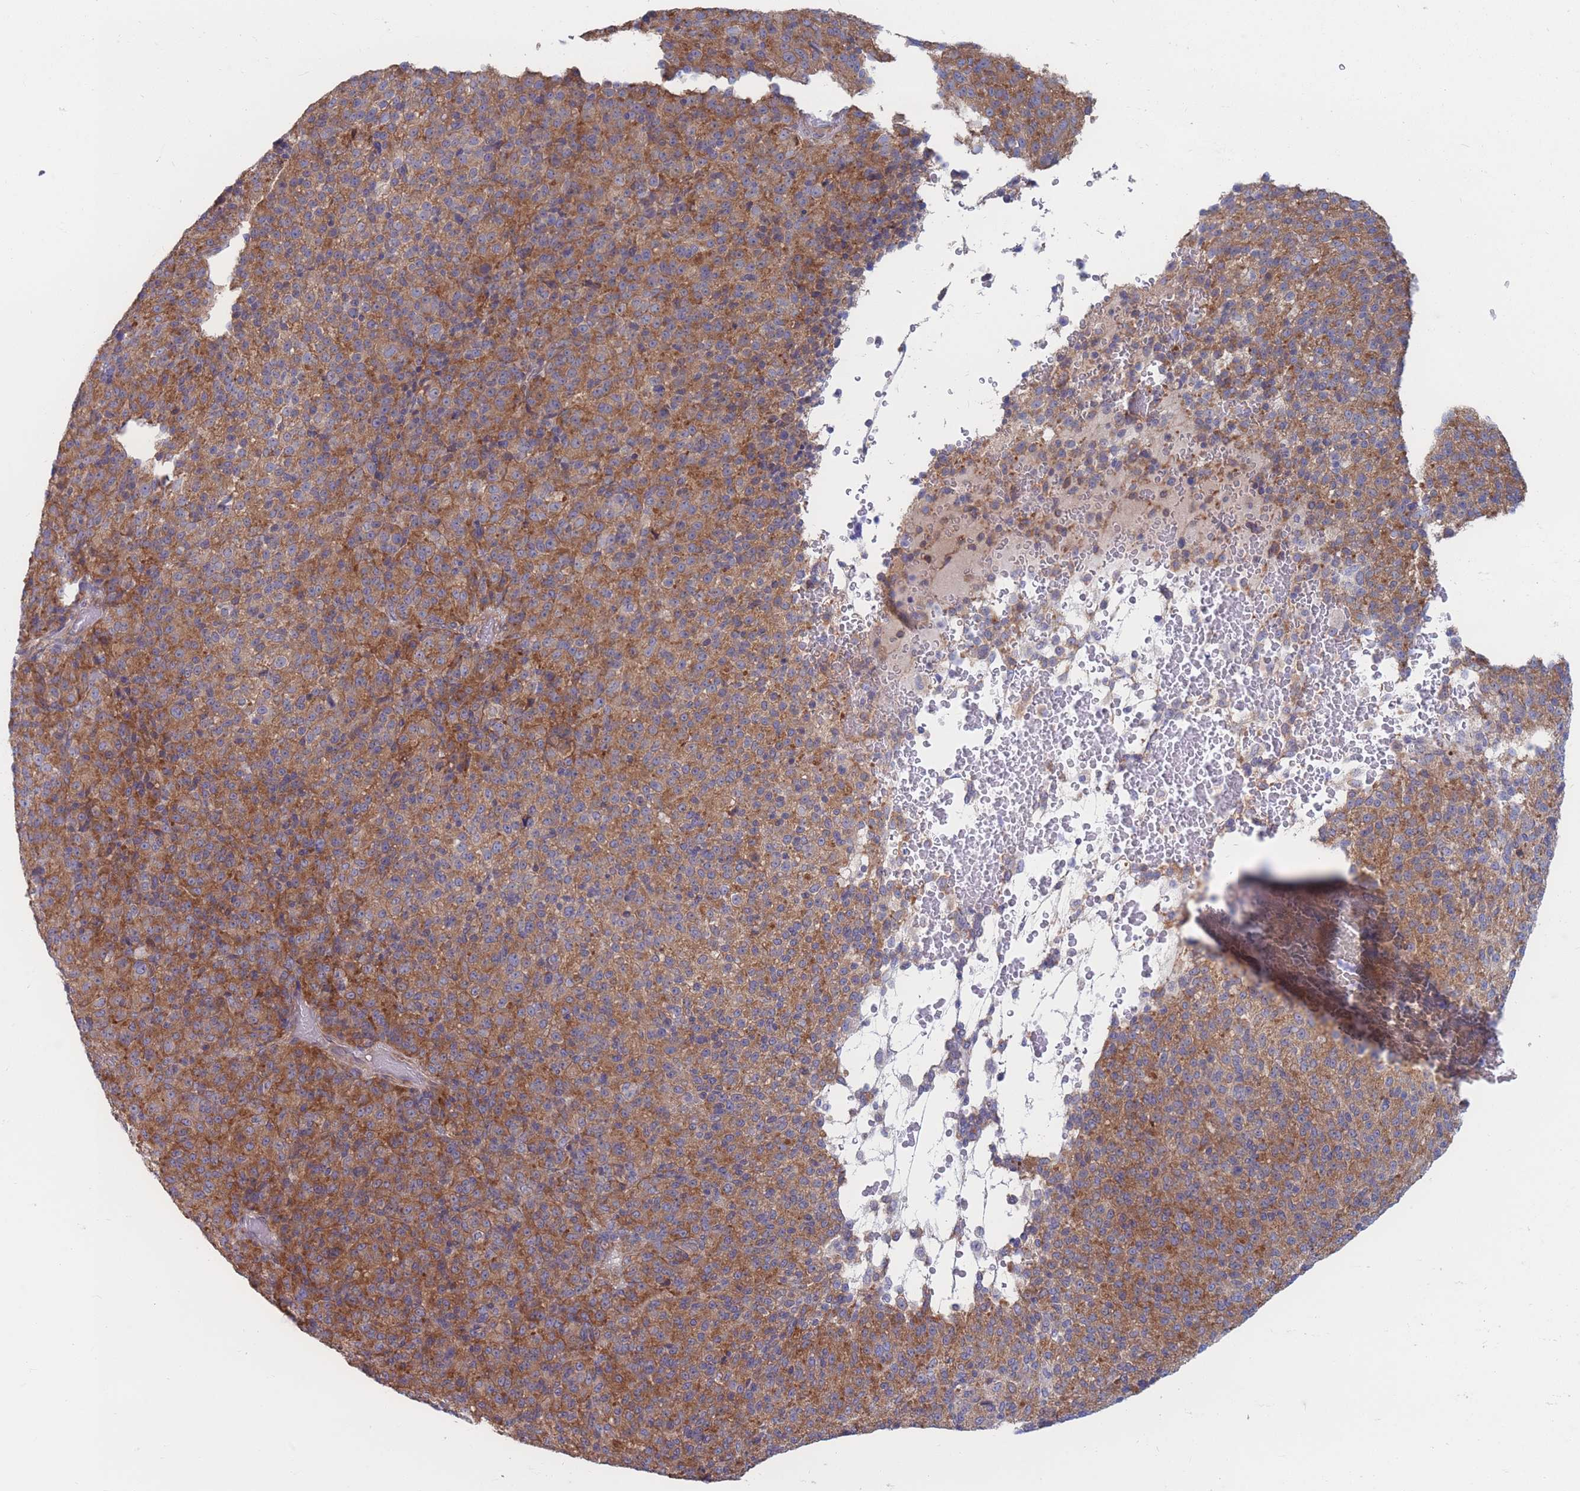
{"staining": {"intensity": "moderate", "quantity": ">75%", "location": "cytoplasmic/membranous"}, "tissue": "melanoma", "cell_type": "Tumor cells", "image_type": "cancer", "snomed": [{"axis": "morphology", "description": "Malignant melanoma, Metastatic site"}, {"axis": "topography", "description": "Brain"}], "caption": "This is a histology image of IHC staining of melanoma, which shows moderate expression in the cytoplasmic/membranous of tumor cells.", "gene": "RPL8", "patient": {"sex": "female", "age": 56}}